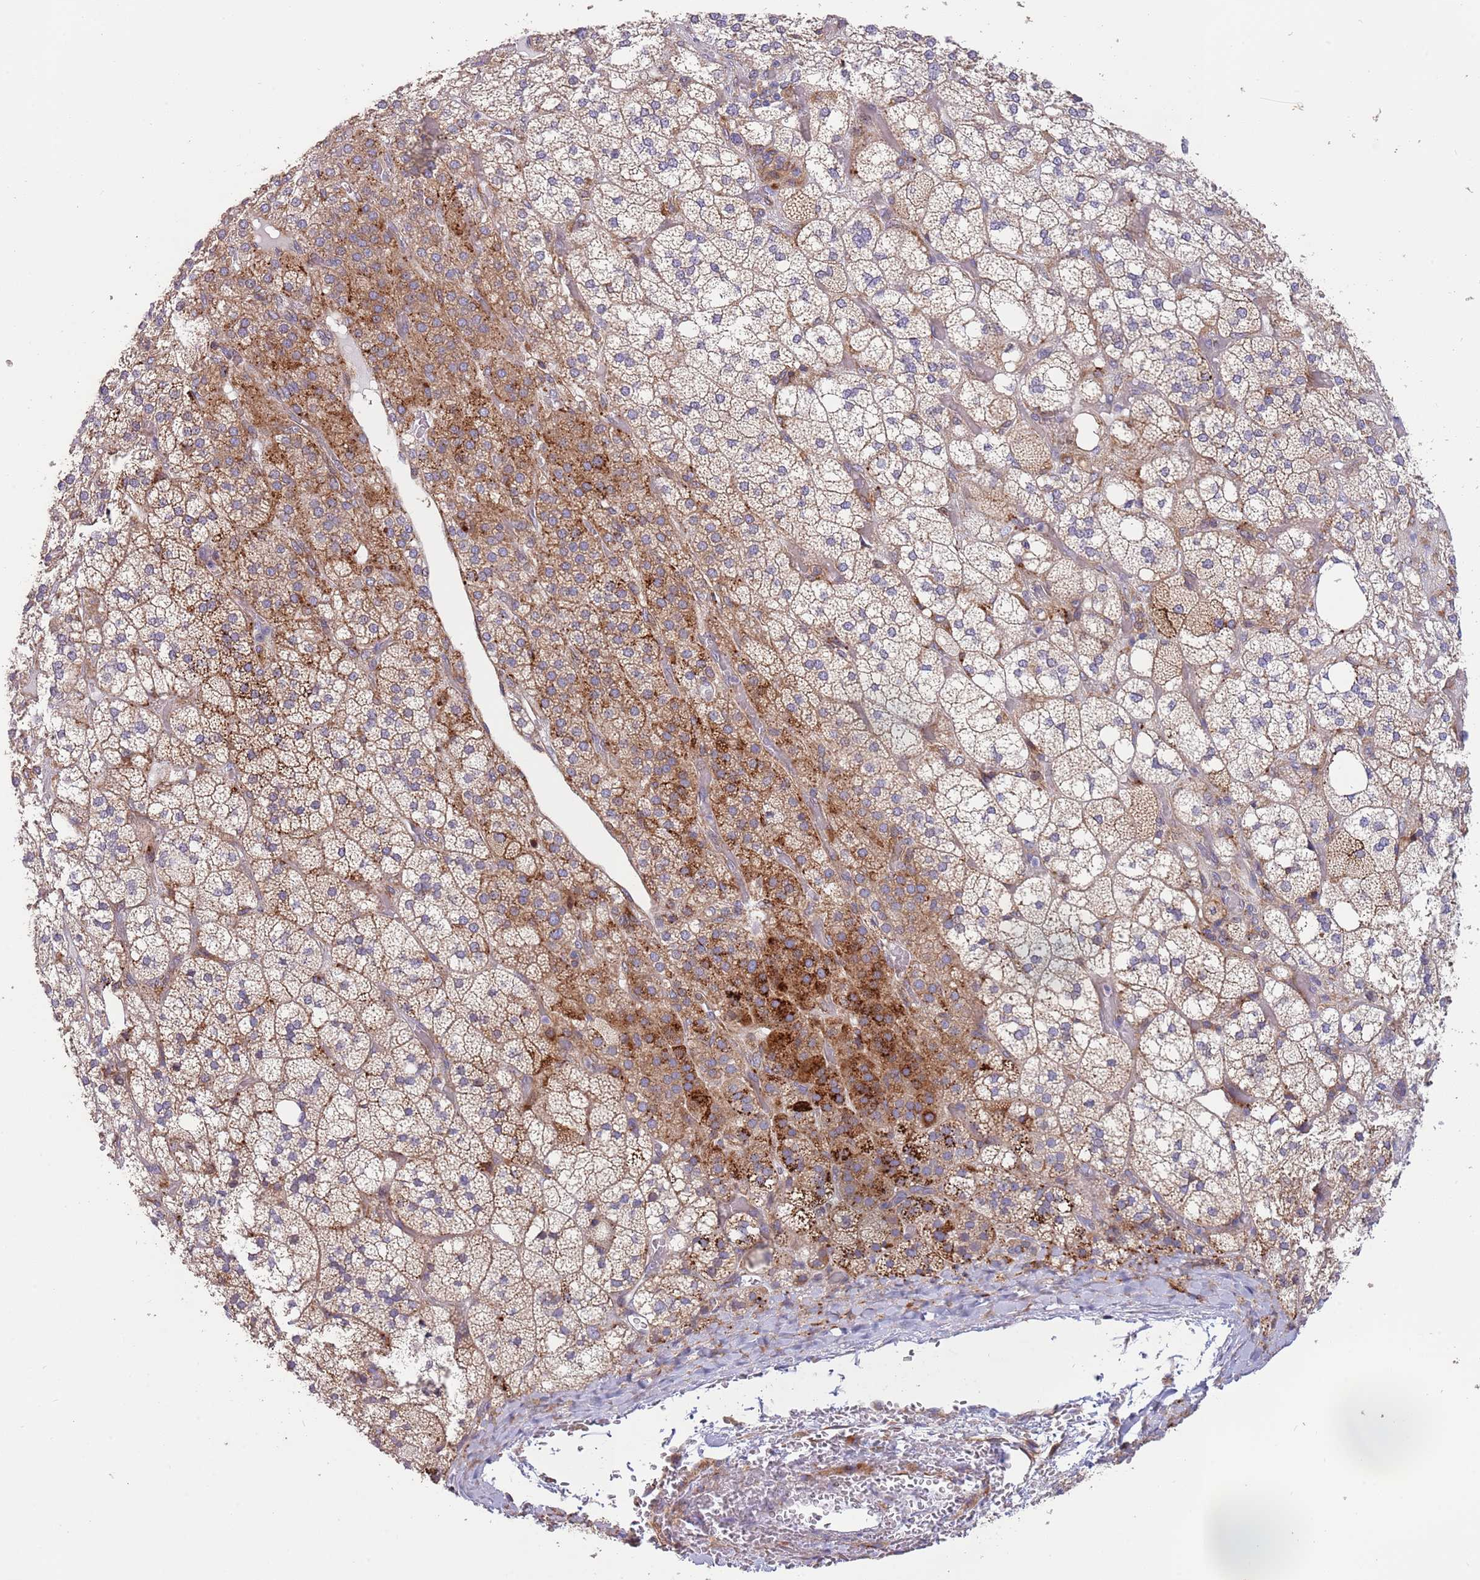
{"staining": {"intensity": "moderate", "quantity": ">75%", "location": "cytoplasmic/membranous"}, "tissue": "adrenal gland", "cell_type": "Glandular cells", "image_type": "normal", "snomed": [{"axis": "morphology", "description": "Normal tissue, NOS"}, {"axis": "topography", "description": "Adrenal gland"}], "caption": "DAB (3,3'-diaminobenzidine) immunohistochemical staining of unremarkable human adrenal gland displays moderate cytoplasmic/membranous protein expression in approximately >75% of glandular cells. The protein is stained brown, and the nuclei are stained in blue (DAB (3,3'-diaminobenzidine) IHC with brightfield microscopy, high magnification).", "gene": "ARMCX6", "patient": {"sex": "male", "age": 61}}